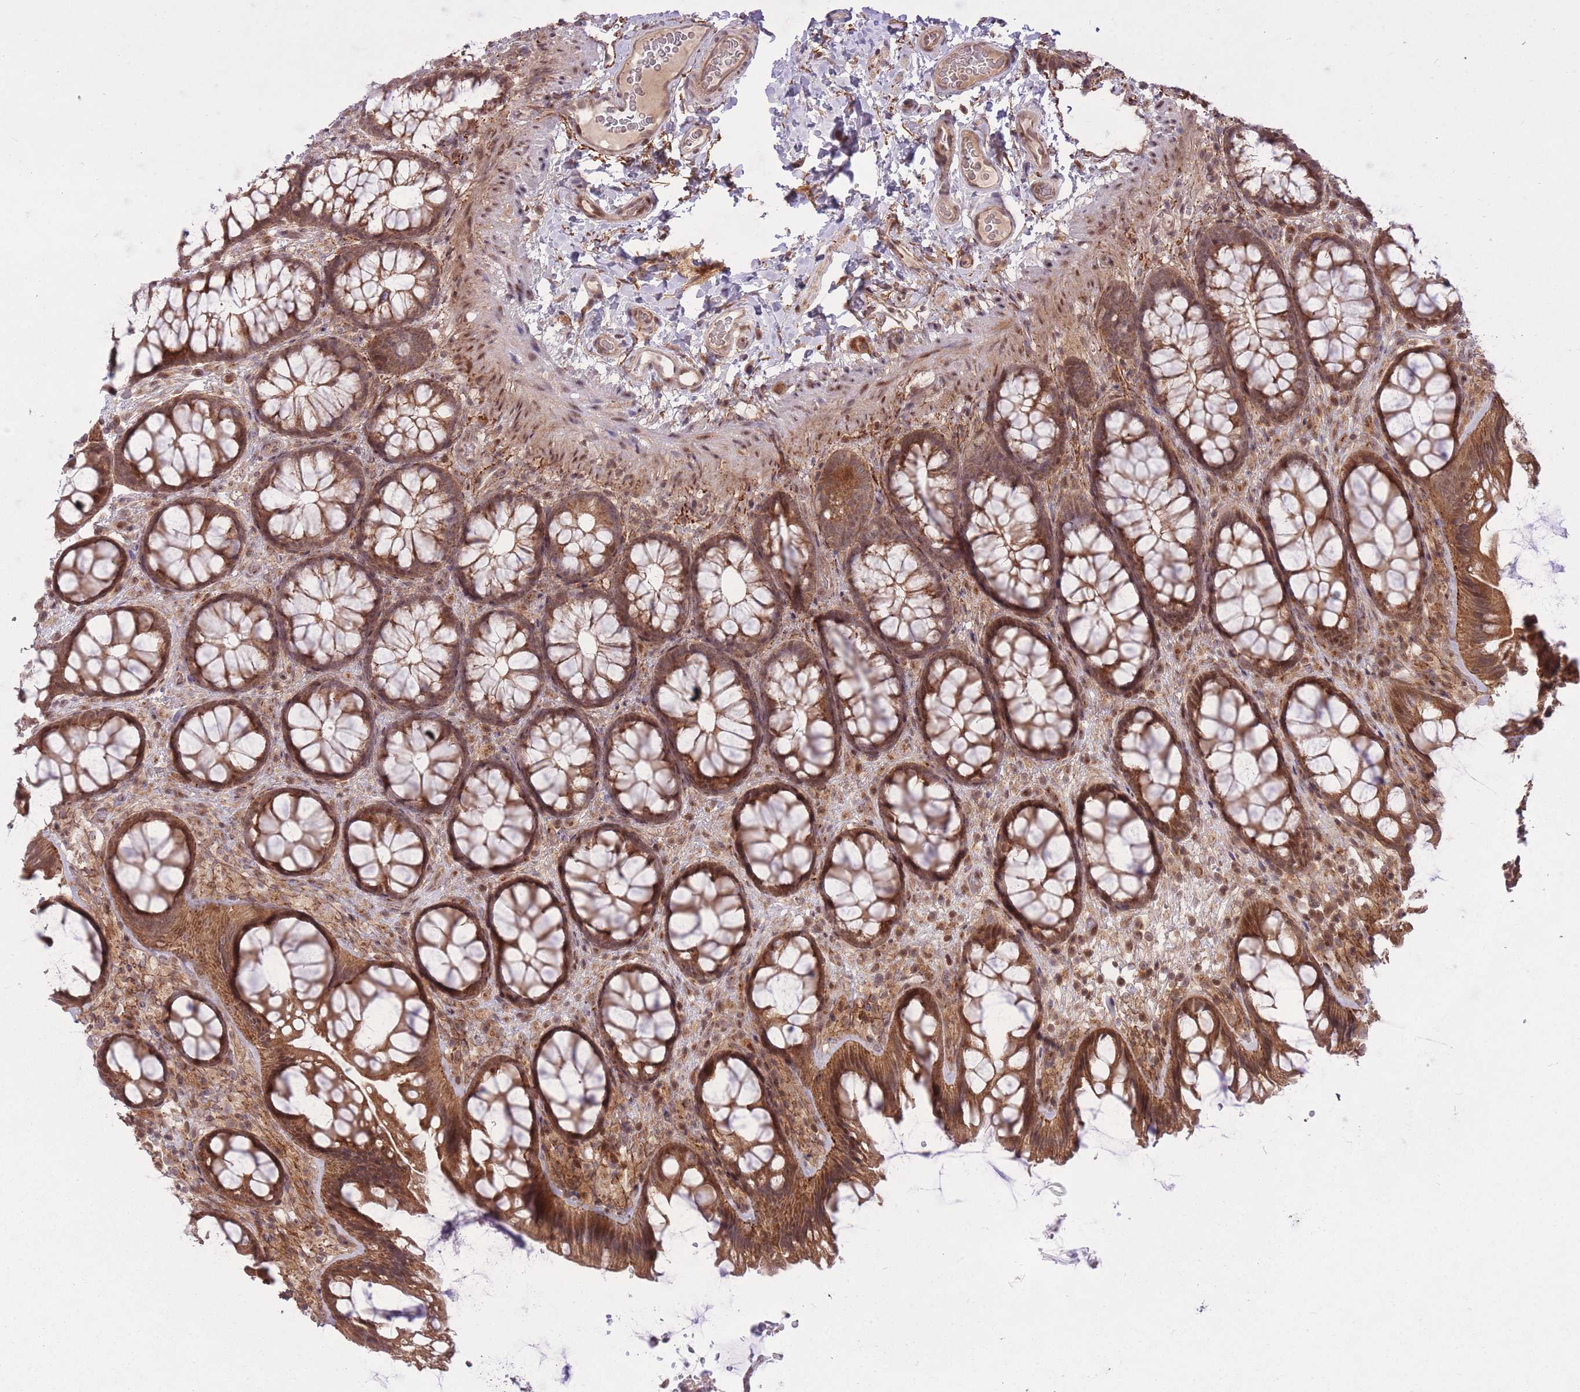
{"staining": {"intensity": "moderate", "quantity": "25%-75%", "location": "cytoplasmic/membranous"}, "tissue": "colon", "cell_type": "Endothelial cells", "image_type": "normal", "snomed": [{"axis": "morphology", "description": "Normal tissue, NOS"}, {"axis": "topography", "description": "Colon"}], "caption": "Immunohistochemistry (IHC) of benign human colon demonstrates medium levels of moderate cytoplasmic/membranous staining in about 25%-75% of endothelial cells. Using DAB (brown) and hematoxylin (blue) stains, captured at high magnification using brightfield microscopy.", "gene": "ZNF391", "patient": {"sex": "male", "age": 46}}